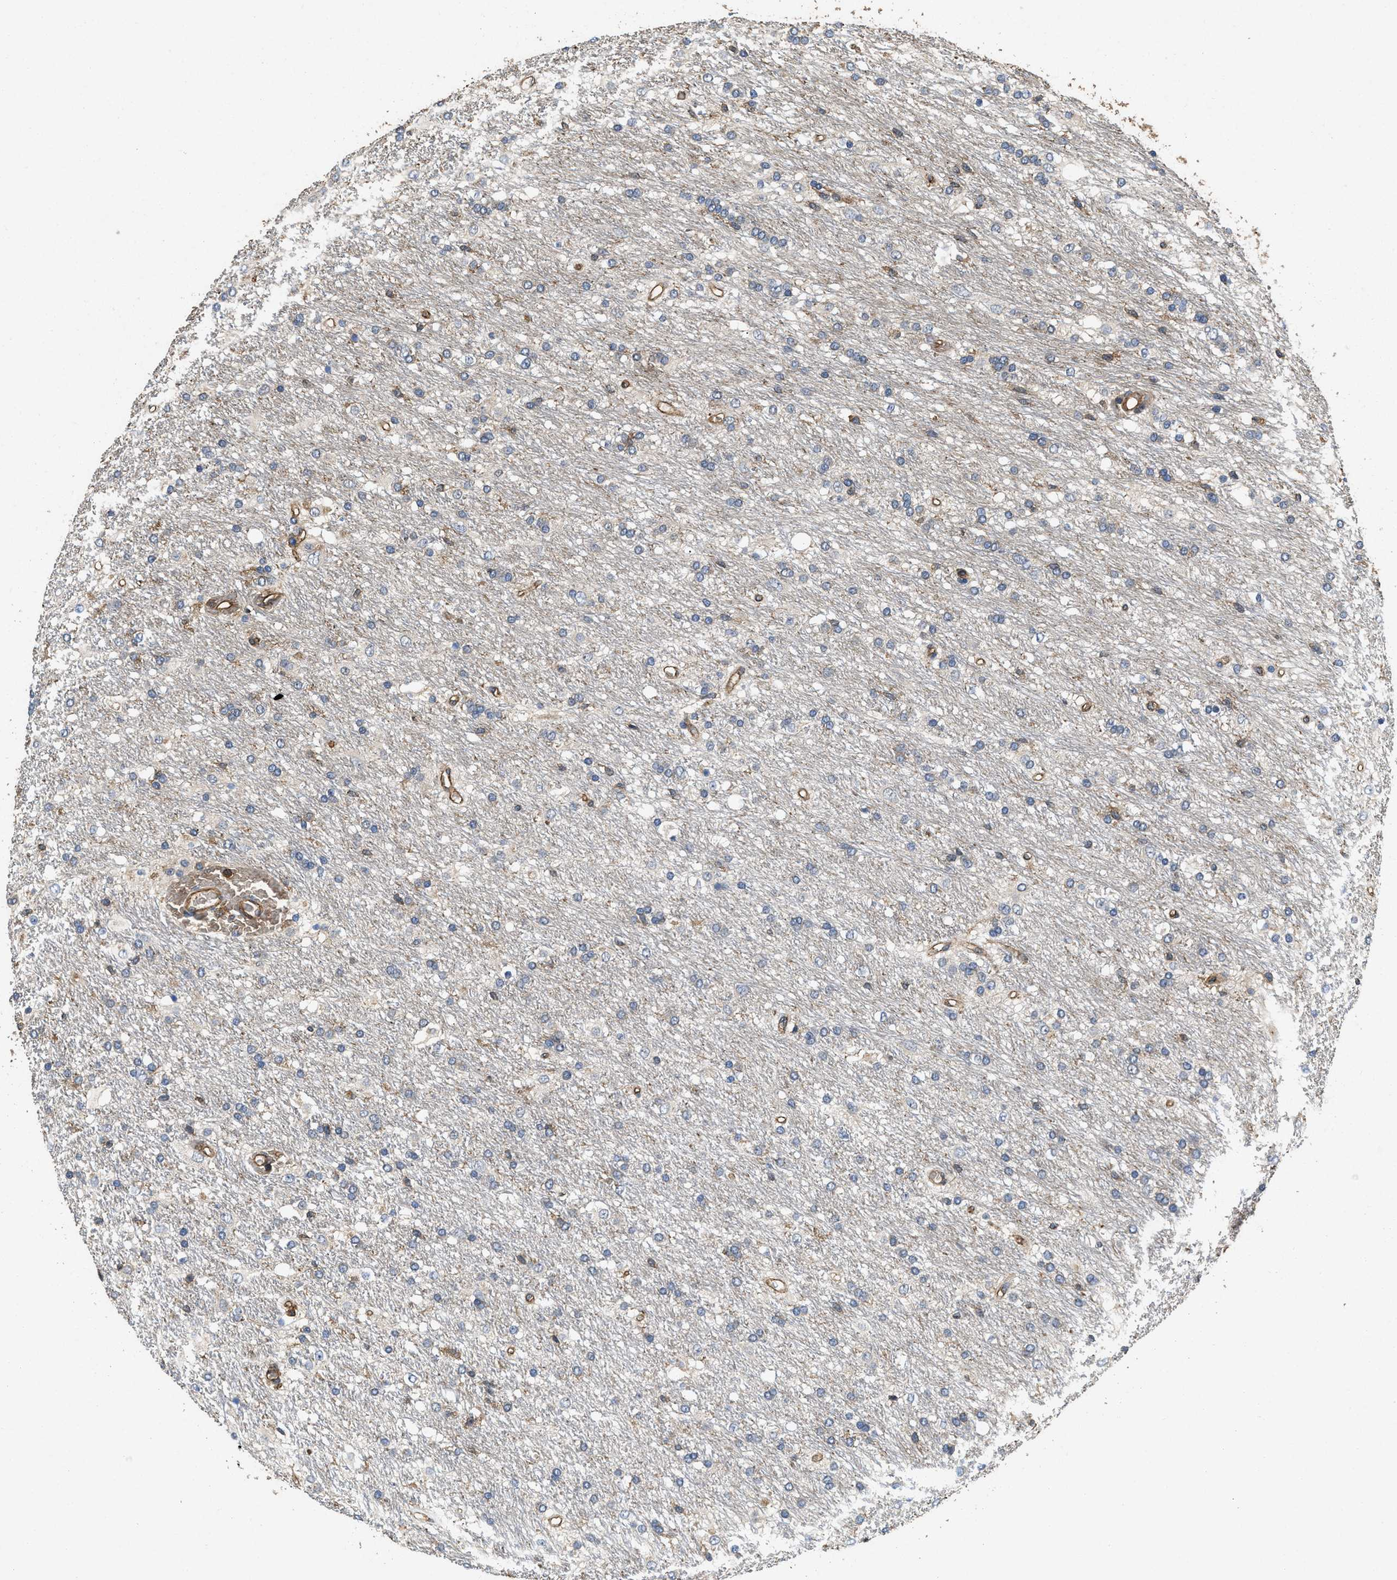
{"staining": {"intensity": "negative", "quantity": "none", "location": "none"}, "tissue": "glioma", "cell_type": "Tumor cells", "image_type": "cancer", "snomed": [{"axis": "morphology", "description": "Glioma, malignant, Low grade"}, {"axis": "topography", "description": "Brain"}], "caption": "Immunohistochemistry (IHC) of human low-grade glioma (malignant) reveals no expression in tumor cells.", "gene": "LINGO2", "patient": {"sex": "male", "age": 77}}